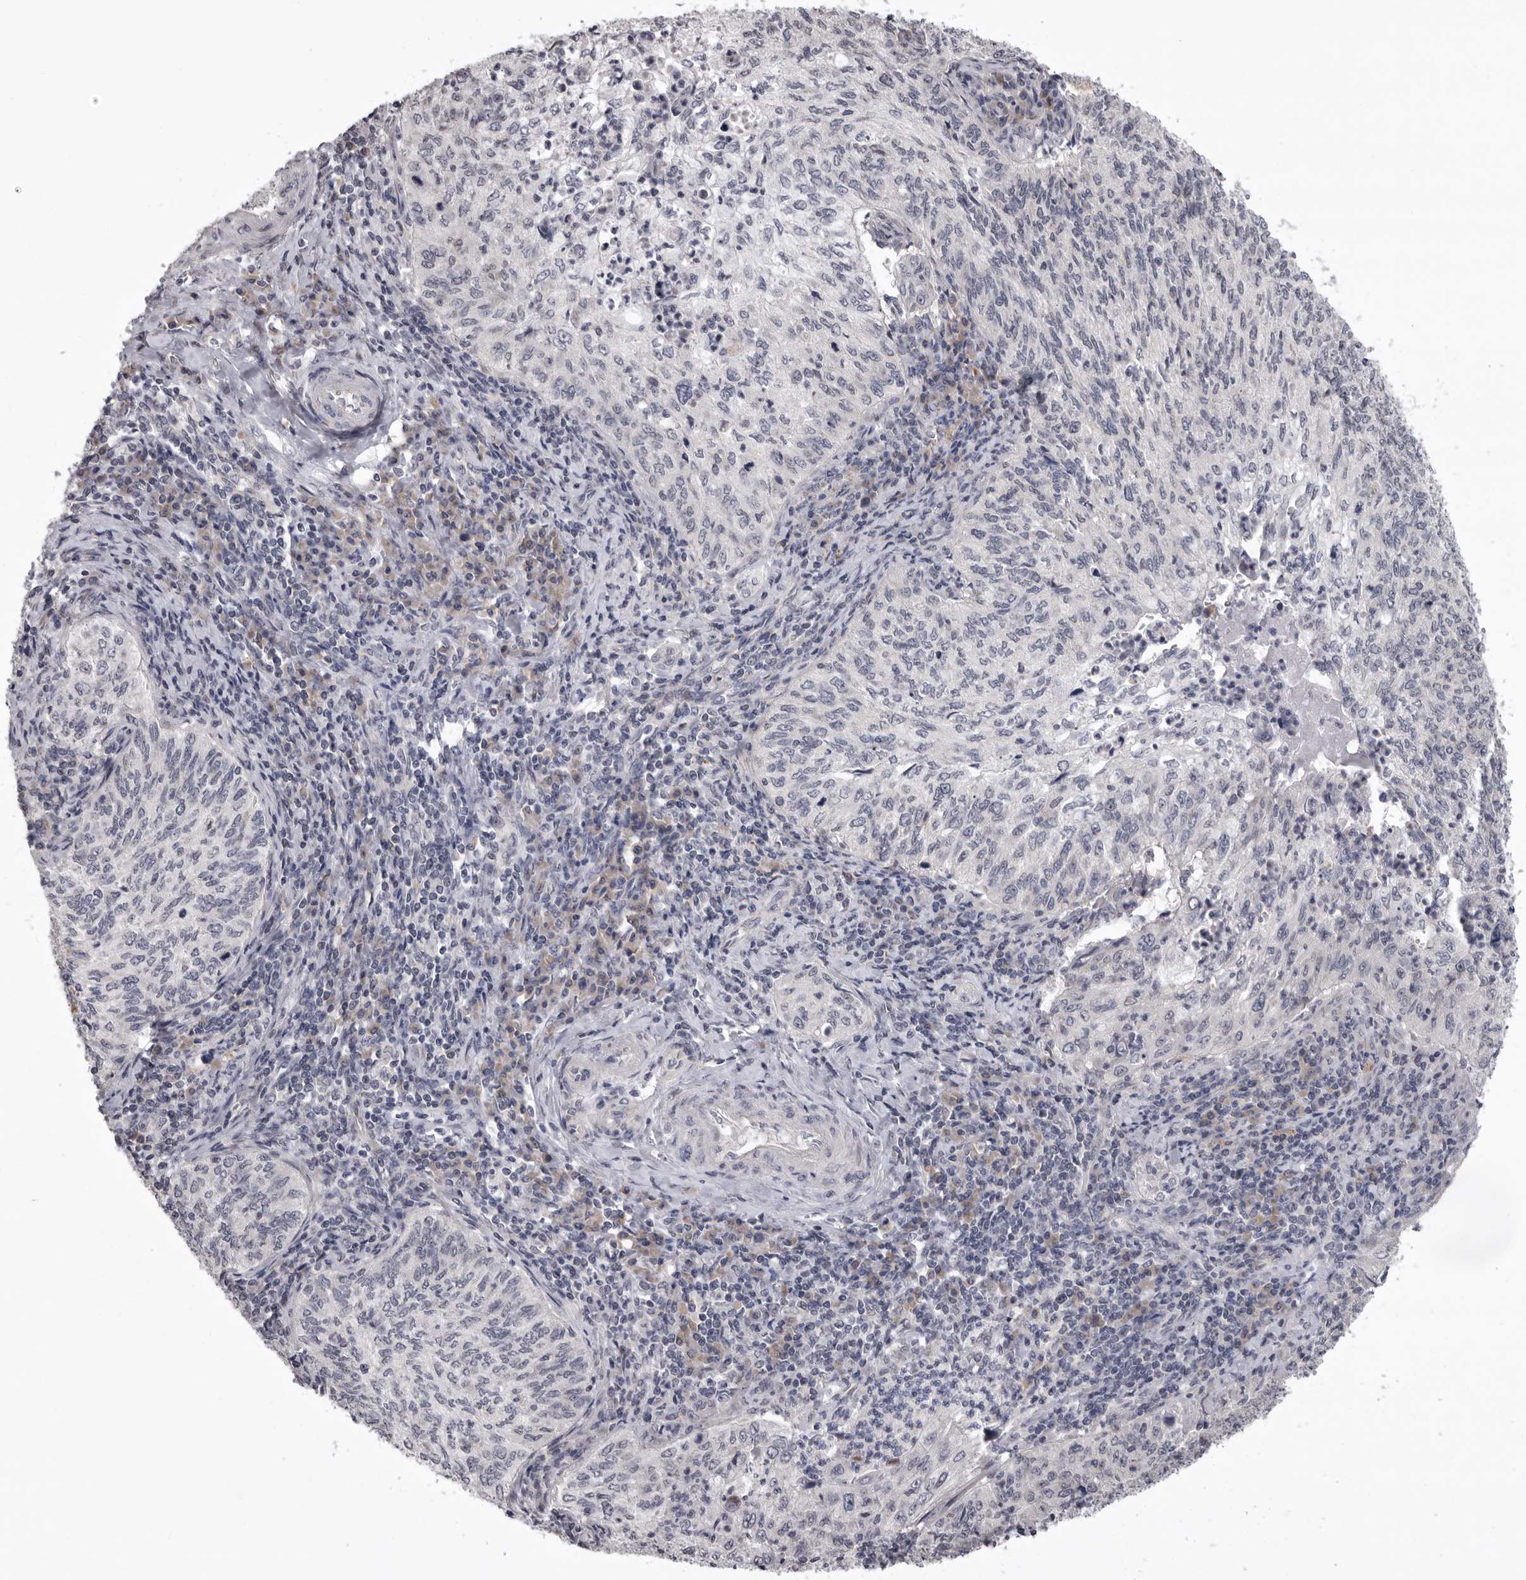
{"staining": {"intensity": "negative", "quantity": "none", "location": "none"}, "tissue": "cervical cancer", "cell_type": "Tumor cells", "image_type": "cancer", "snomed": [{"axis": "morphology", "description": "Squamous cell carcinoma, NOS"}, {"axis": "topography", "description": "Cervix"}], "caption": "IHC histopathology image of human cervical squamous cell carcinoma stained for a protein (brown), which exhibits no staining in tumor cells. Brightfield microscopy of immunohistochemistry stained with DAB (brown) and hematoxylin (blue), captured at high magnification.", "gene": "C1orf109", "patient": {"sex": "female", "age": 30}}